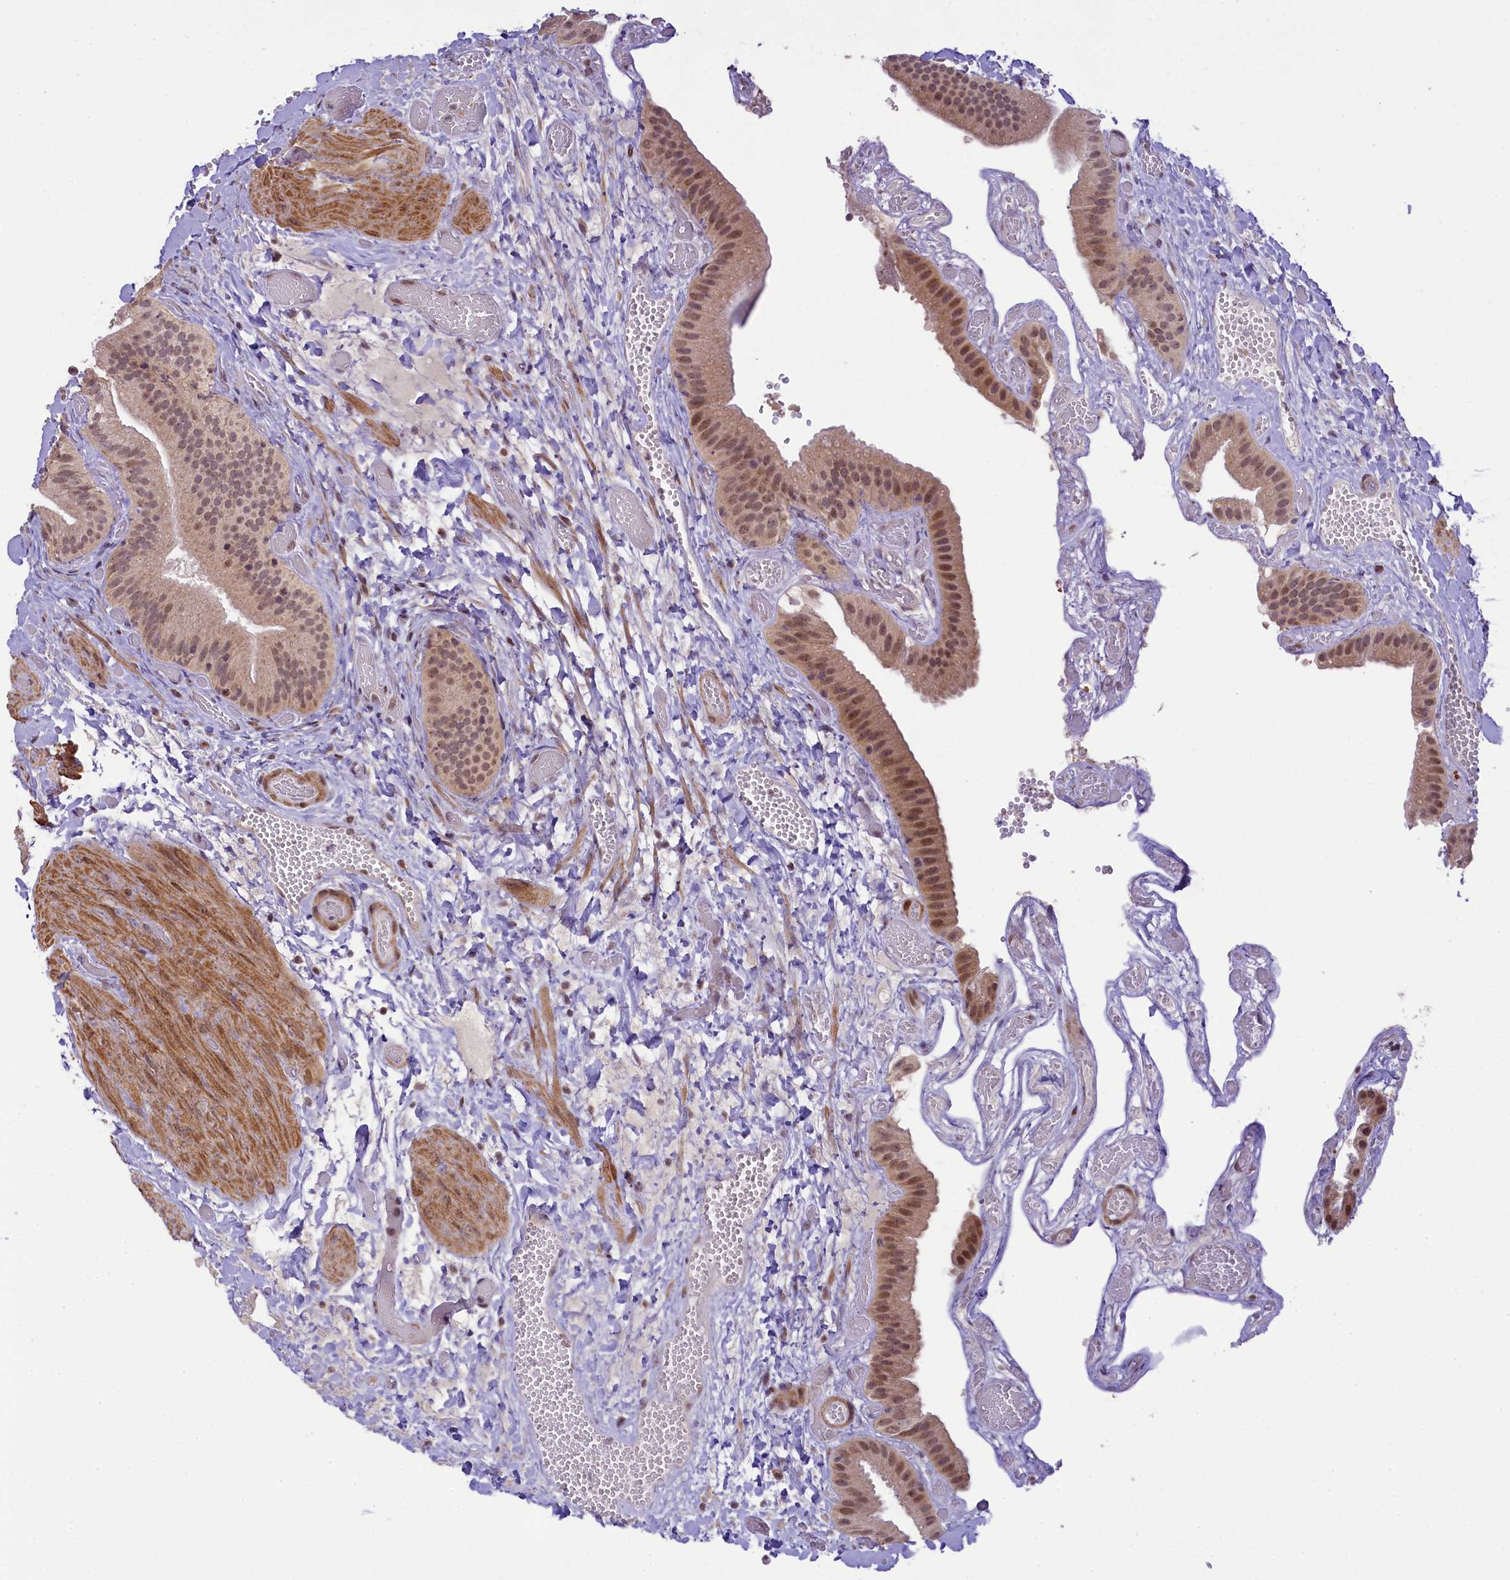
{"staining": {"intensity": "moderate", "quantity": ">75%", "location": "cytoplasmic/membranous,nuclear"}, "tissue": "gallbladder", "cell_type": "Glandular cells", "image_type": "normal", "snomed": [{"axis": "morphology", "description": "Normal tissue, NOS"}, {"axis": "topography", "description": "Gallbladder"}], "caption": "A photomicrograph of human gallbladder stained for a protein exhibits moderate cytoplasmic/membranous,nuclear brown staining in glandular cells.", "gene": "RBBP8", "patient": {"sex": "female", "age": 64}}